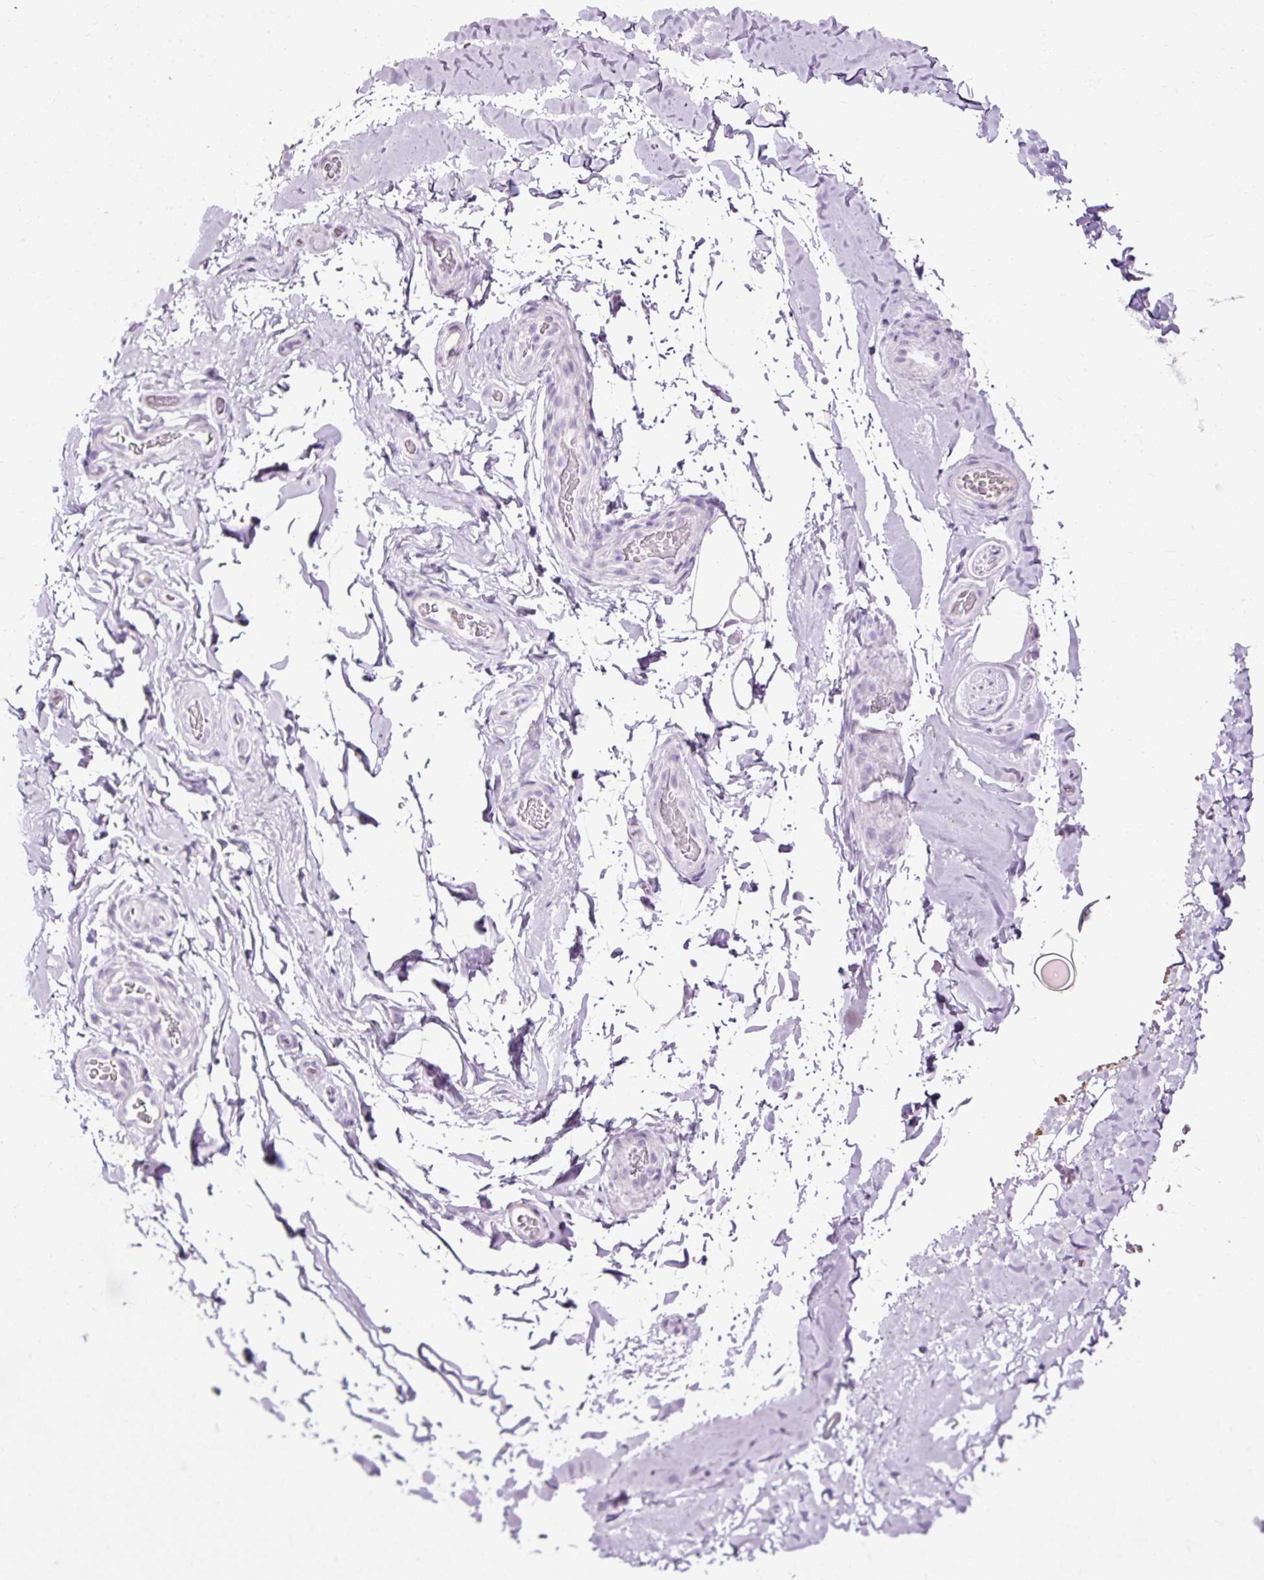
{"staining": {"intensity": "negative", "quantity": "none", "location": "none"}, "tissue": "adipose tissue", "cell_type": "Adipocytes", "image_type": "normal", "snomed": [{"axis": "morphology", "description": "Normal tissue, NOS"}, {"axis": "topography", "description": "Vascular tissue"}, {"axis": "topography", "description": "Peripheral nerve tissue"}], "caption": "Immunohistochemistry (IHC) image of normal adipose tissue: human adipose tissue stained with DAB (3,3'-diaminobenzidine) shows no significant protein staining in adipocytes.", "gene": "PDE6B", "patient": {"sex": "male", "age": 41}}